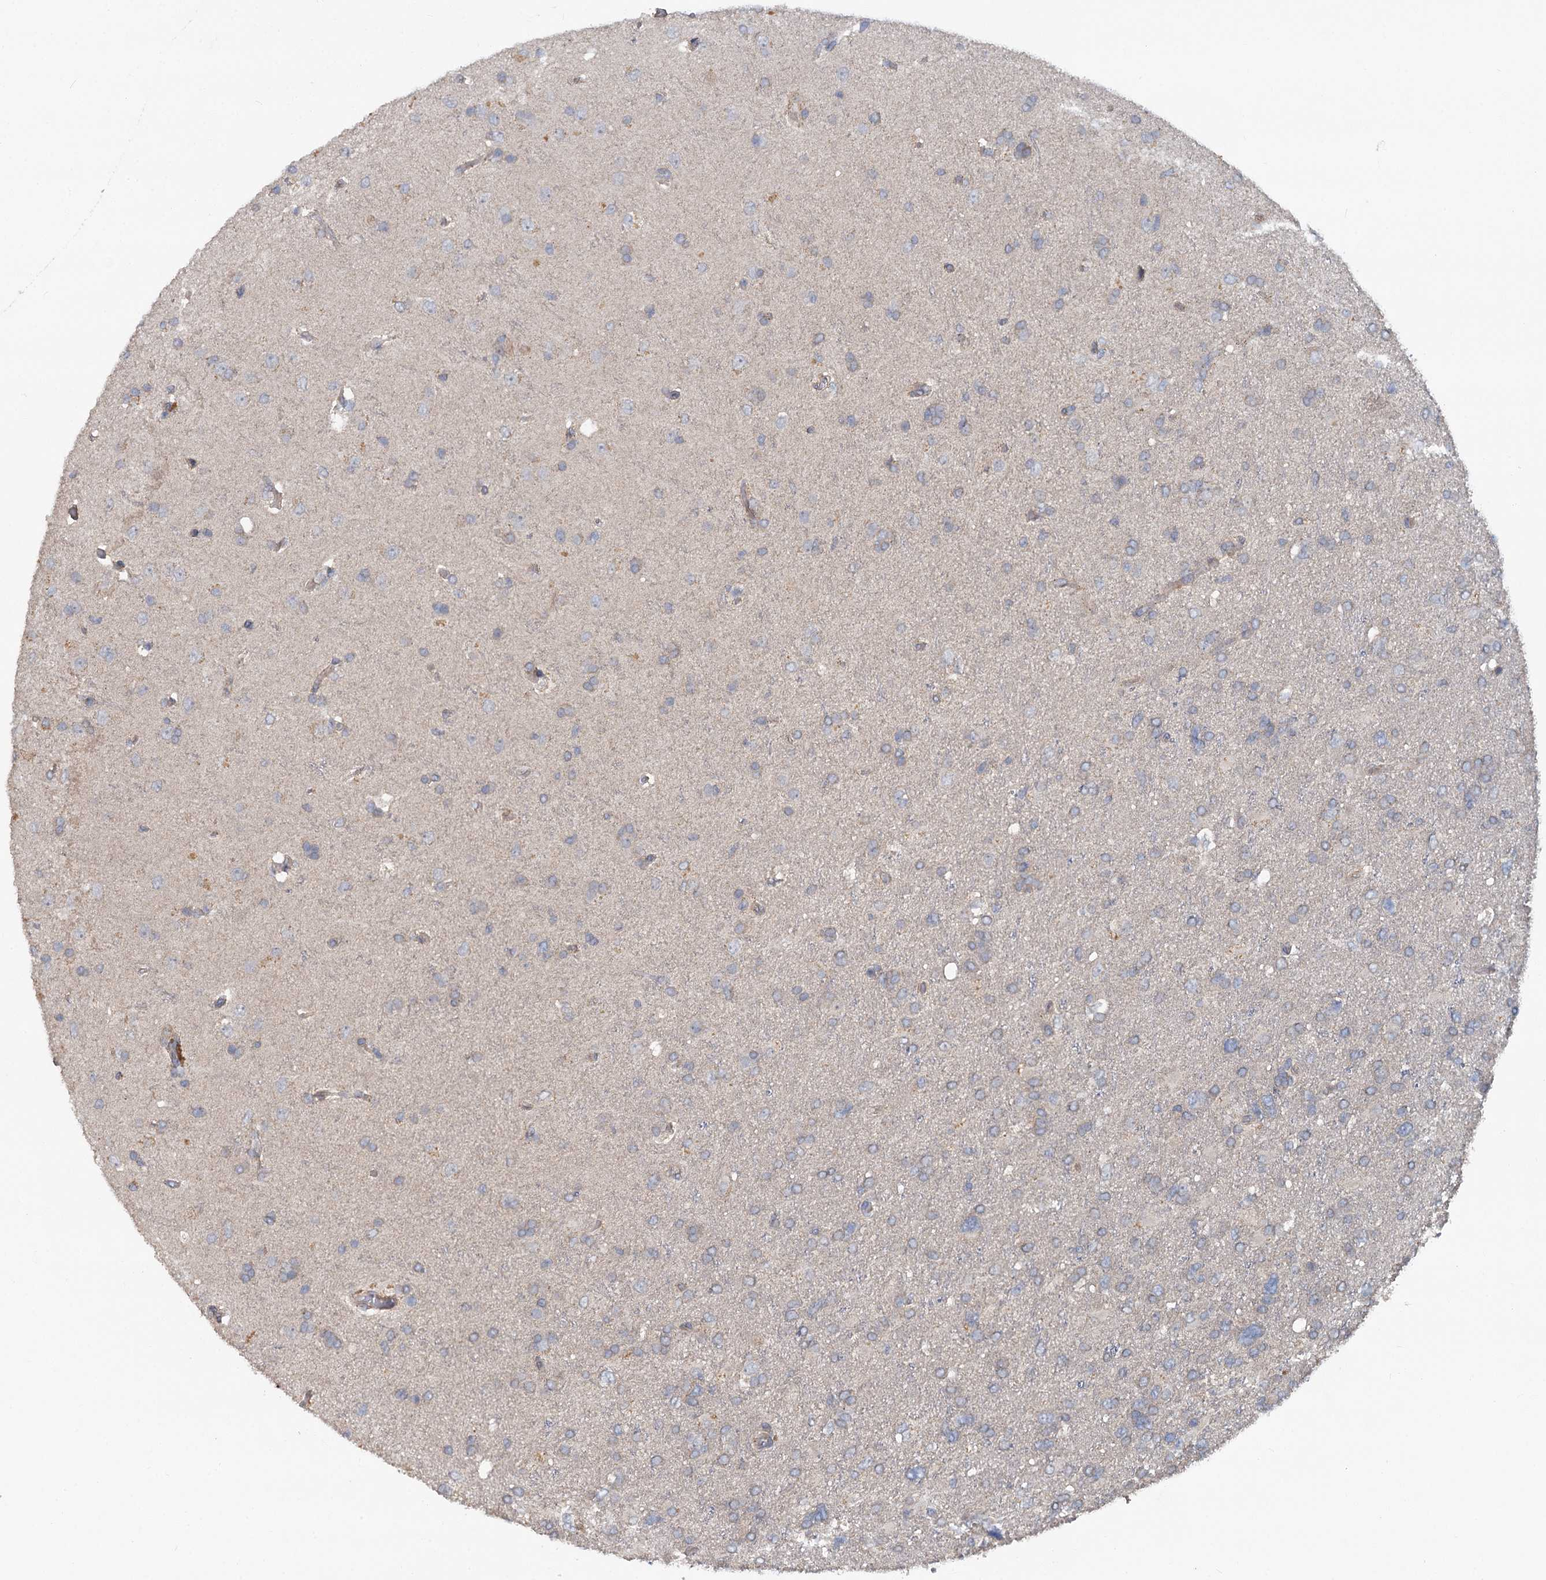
{"staining": {"intensity": "negative", "quantity": "none", "location": "none"}, "tissue": "glioma", "cell_type": "Tumor cells", "image_type": "cancer", "snomed": [{"axis": "morphology", "description": "Glioma, malignant, High grade"}, {"axis": "topography", "description": "Brain"}], "caption": "Immunohistochemical staining of human glioma demonstrates no significant staining in tumor cells. The staining is performed using DAB (3,3'-diaminobenzidine) brown chromogen with nuclei counter-stained in using hematoxylin.", "gene": "ZNF324", "patient": {"sex": "male", "age": 61}}